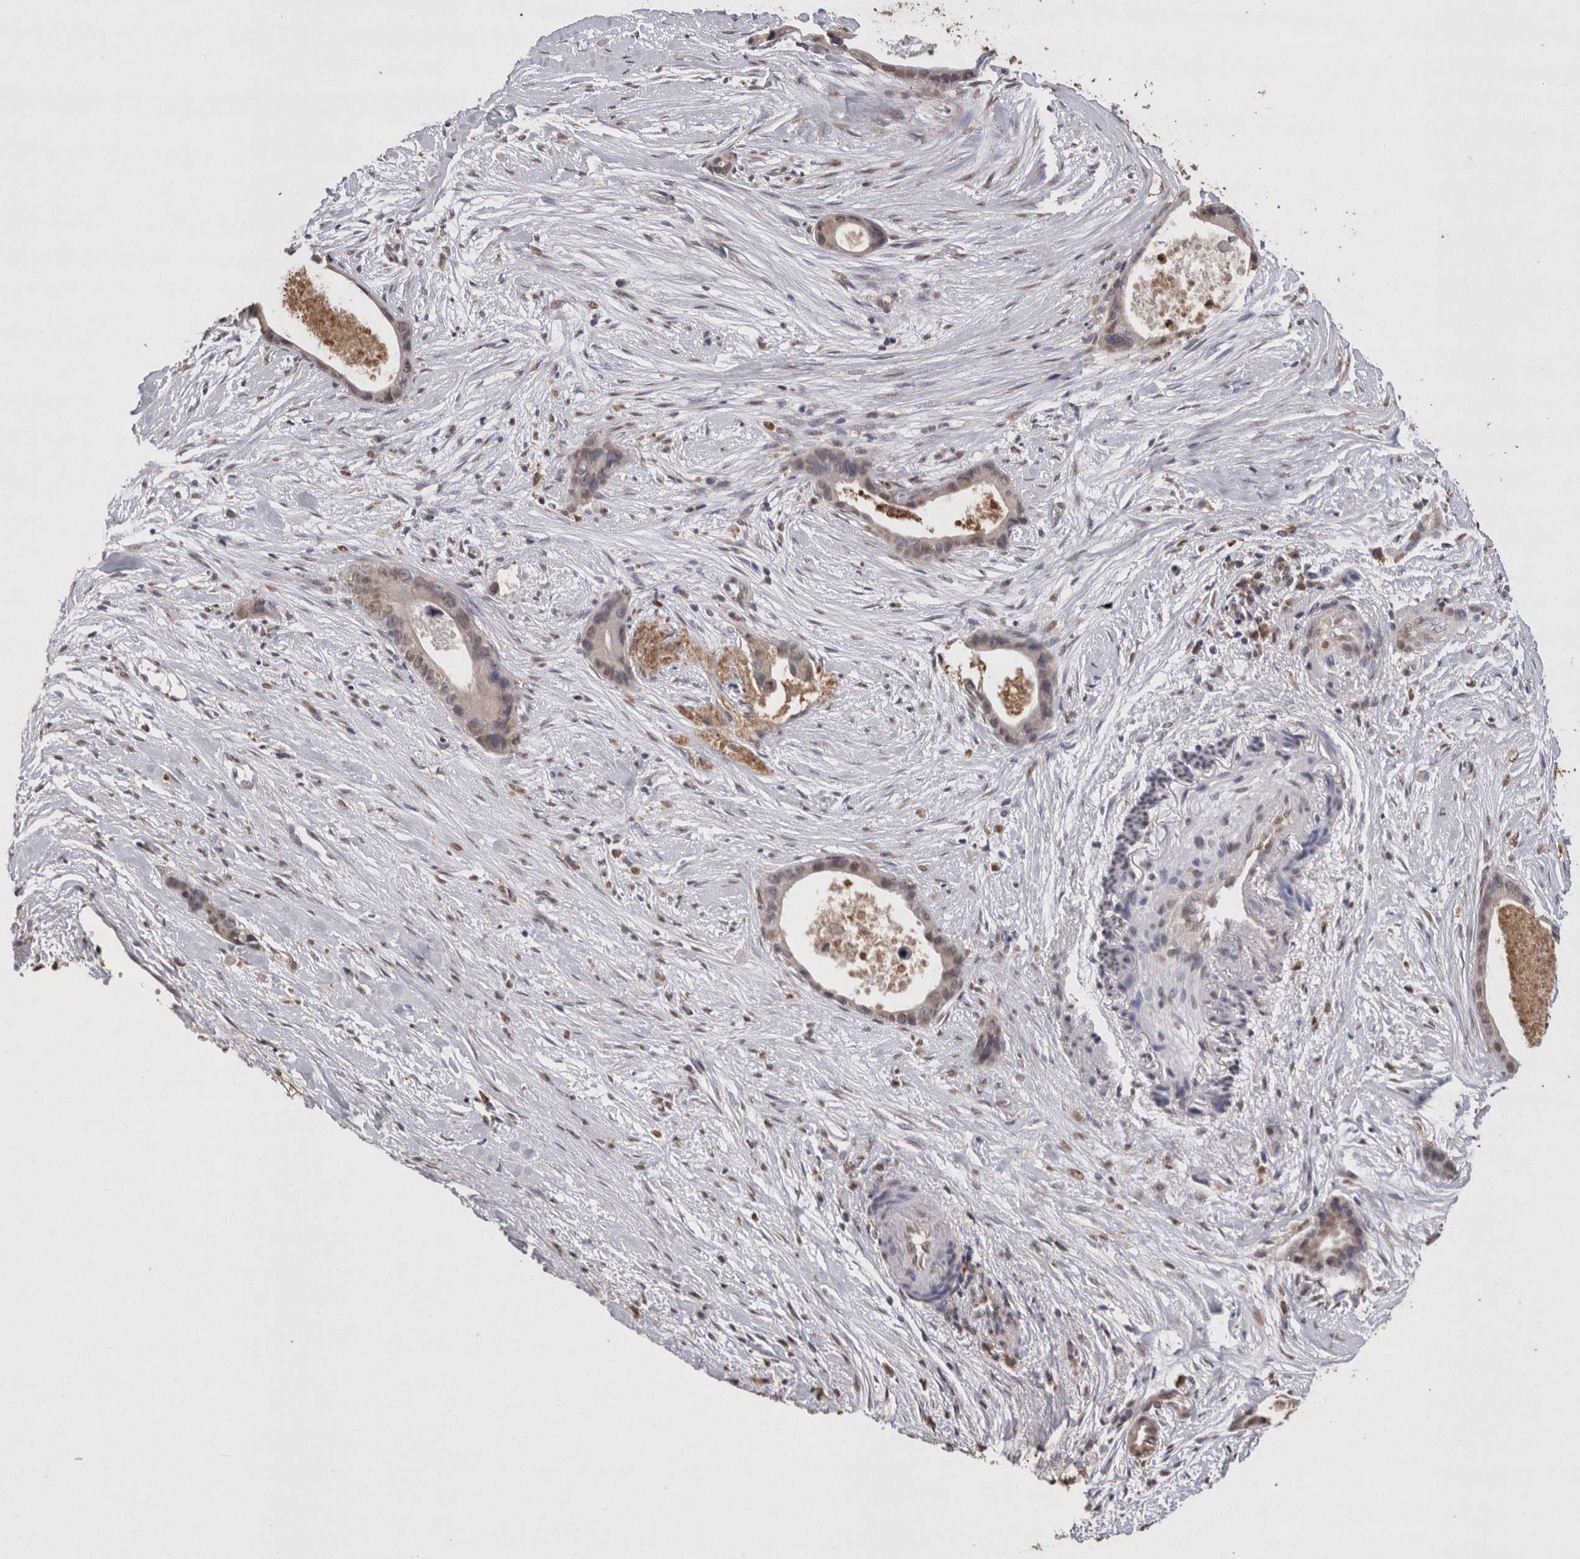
{"staining": {"intensity": "weak", "quantity": "<25%", "location": "nuclear"}, "tissue": "liver cancer", "cell_type": "Tumor cells", "image_type": "cancer", "snomed": [{"axis": "morphology", "description": "Cholangiocarcinoma"}, {"axis": "topography", "description": "Liver"}], "caption": "Liver cholangiocarcinoma stained for a protein using immunohistochemistry demonstrates no staining tumor cells.", "gene": "GRK5", "patient": {"sex": "female", "age": 55}}